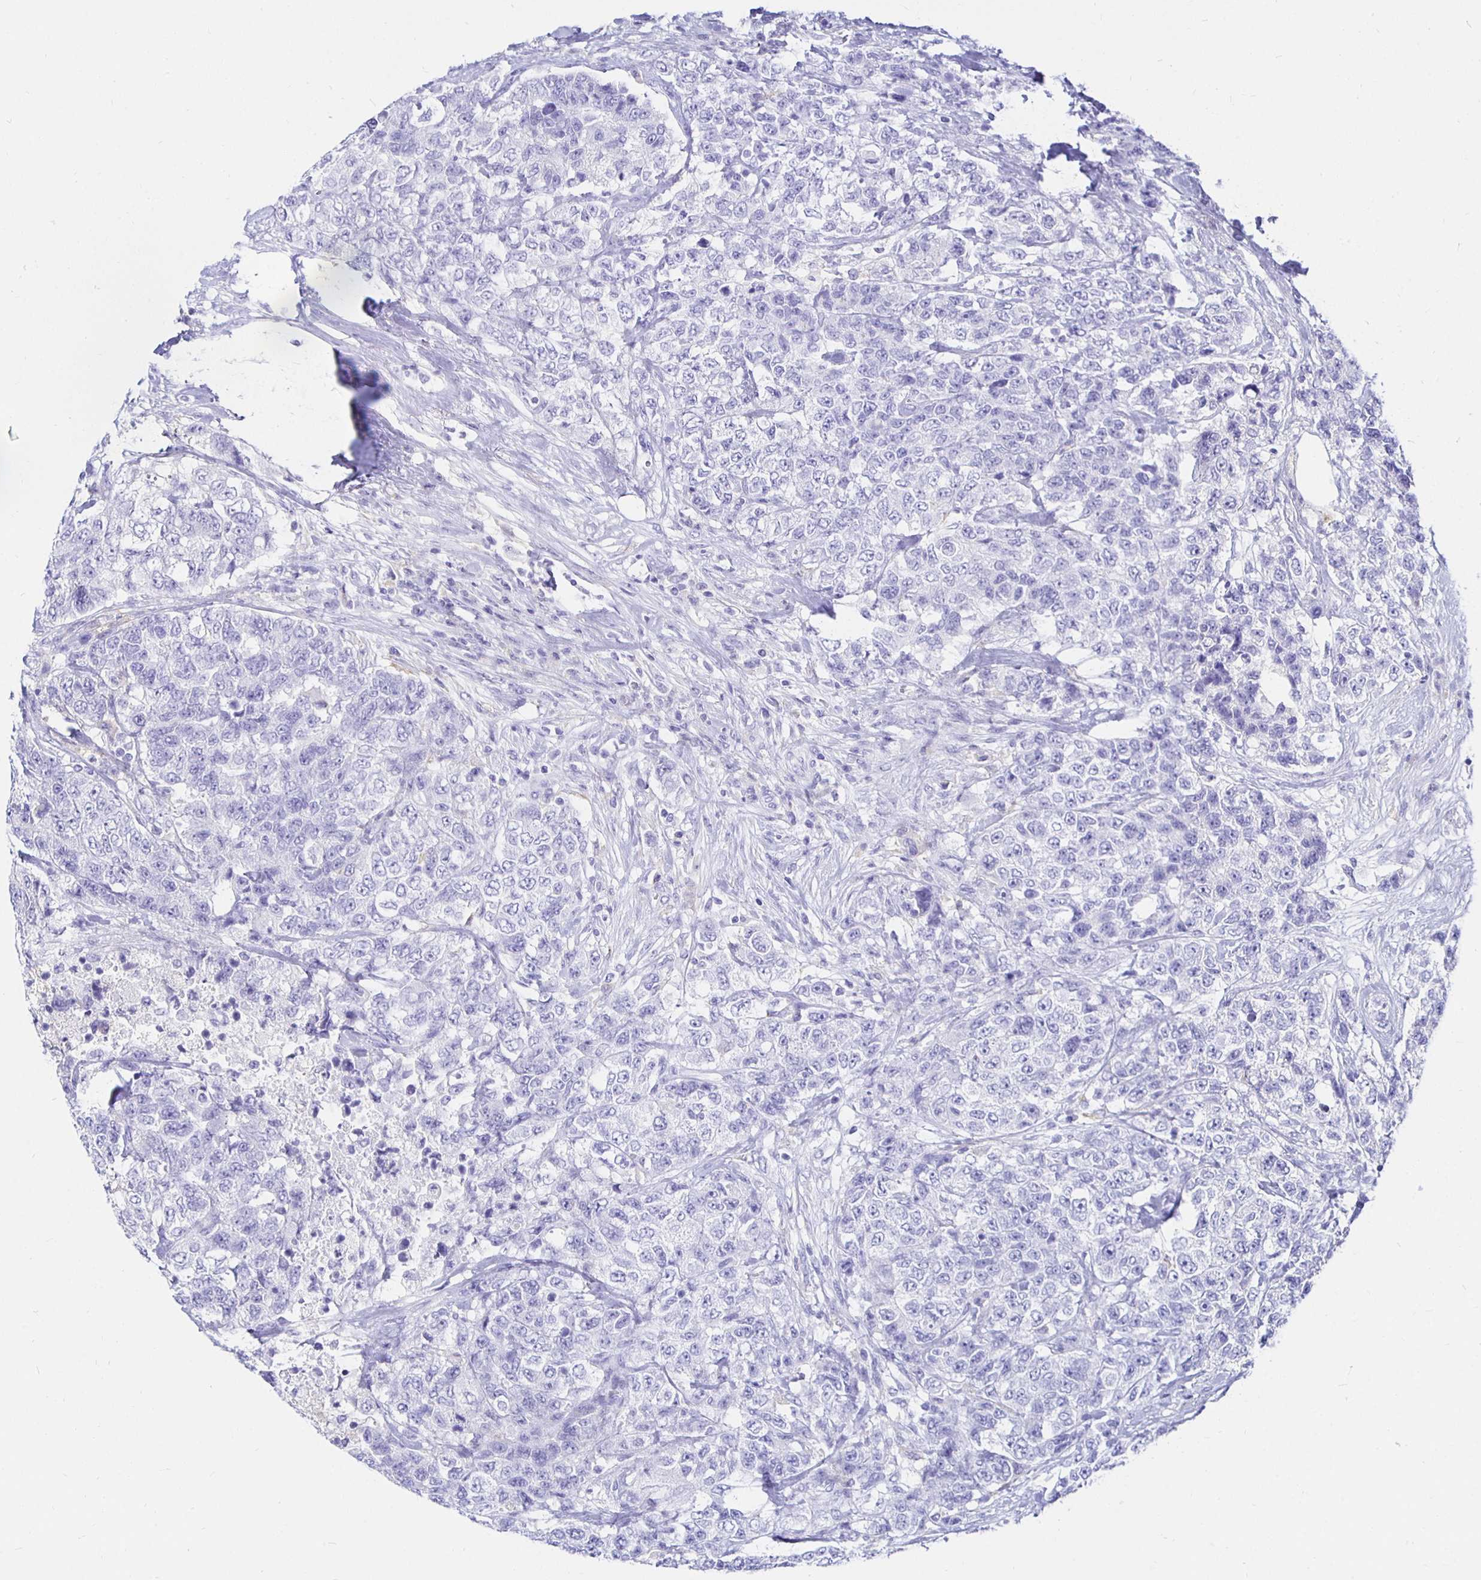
{"staining": {"intensity": "negative", "quantity": "none", "location": "none"}, "tissue": "urothelial cancer", "cell_type": "Tumor cells", "image_type": "cancer", "snomed": [{"axis": "morphology", "description": "Urothelial carcinoma, High grade"}, {"axis": "topography", "description": "Urinary bladder"}], "caption": "Urothelial cancer stained for a protein using immunohistochemistry demonstrates no positivity tumor cells.", "gene": "UMOD", "patient": {"sex": "female", "age": 78}}